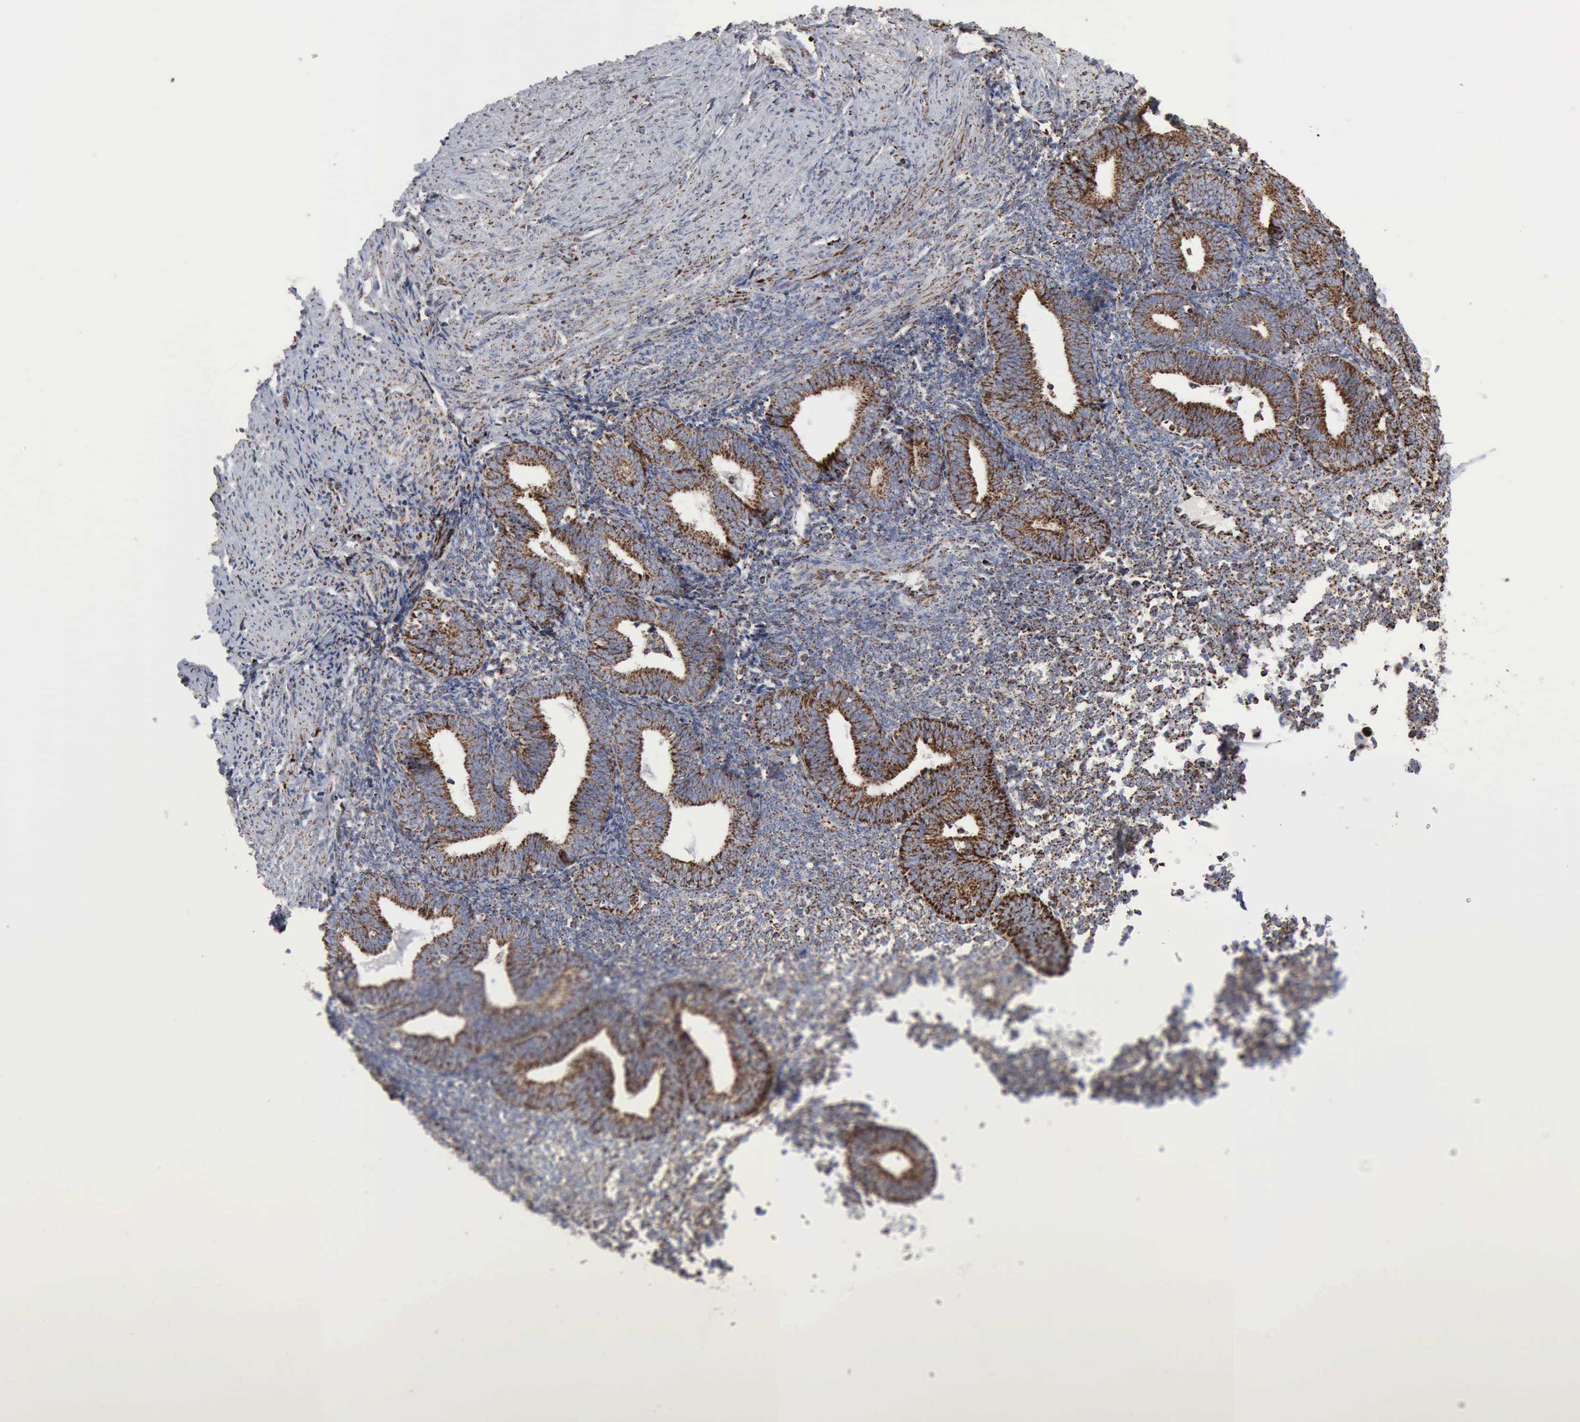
{"staining": {"intensity": "moderate", "quantity": ">75%", "location": "cytoplasmic/membranous"}, "tissue": "endometrium", "cell_type": "Cells in endometrial stroma", "image_type": "normal", "snomed": [{"axis": "morphology", "description": "Normal tissue, NOS"}, {"axis": "topography", "description": "Endometrium"}], "caption": "IHC of unremarkable human endometrium shows medium levels of moderate cytoplasmic/membranous expression in about >75% of cells in endometrial stroma.", "gene": "ACO2", "patient": {"sex": "female", "age": 61}}